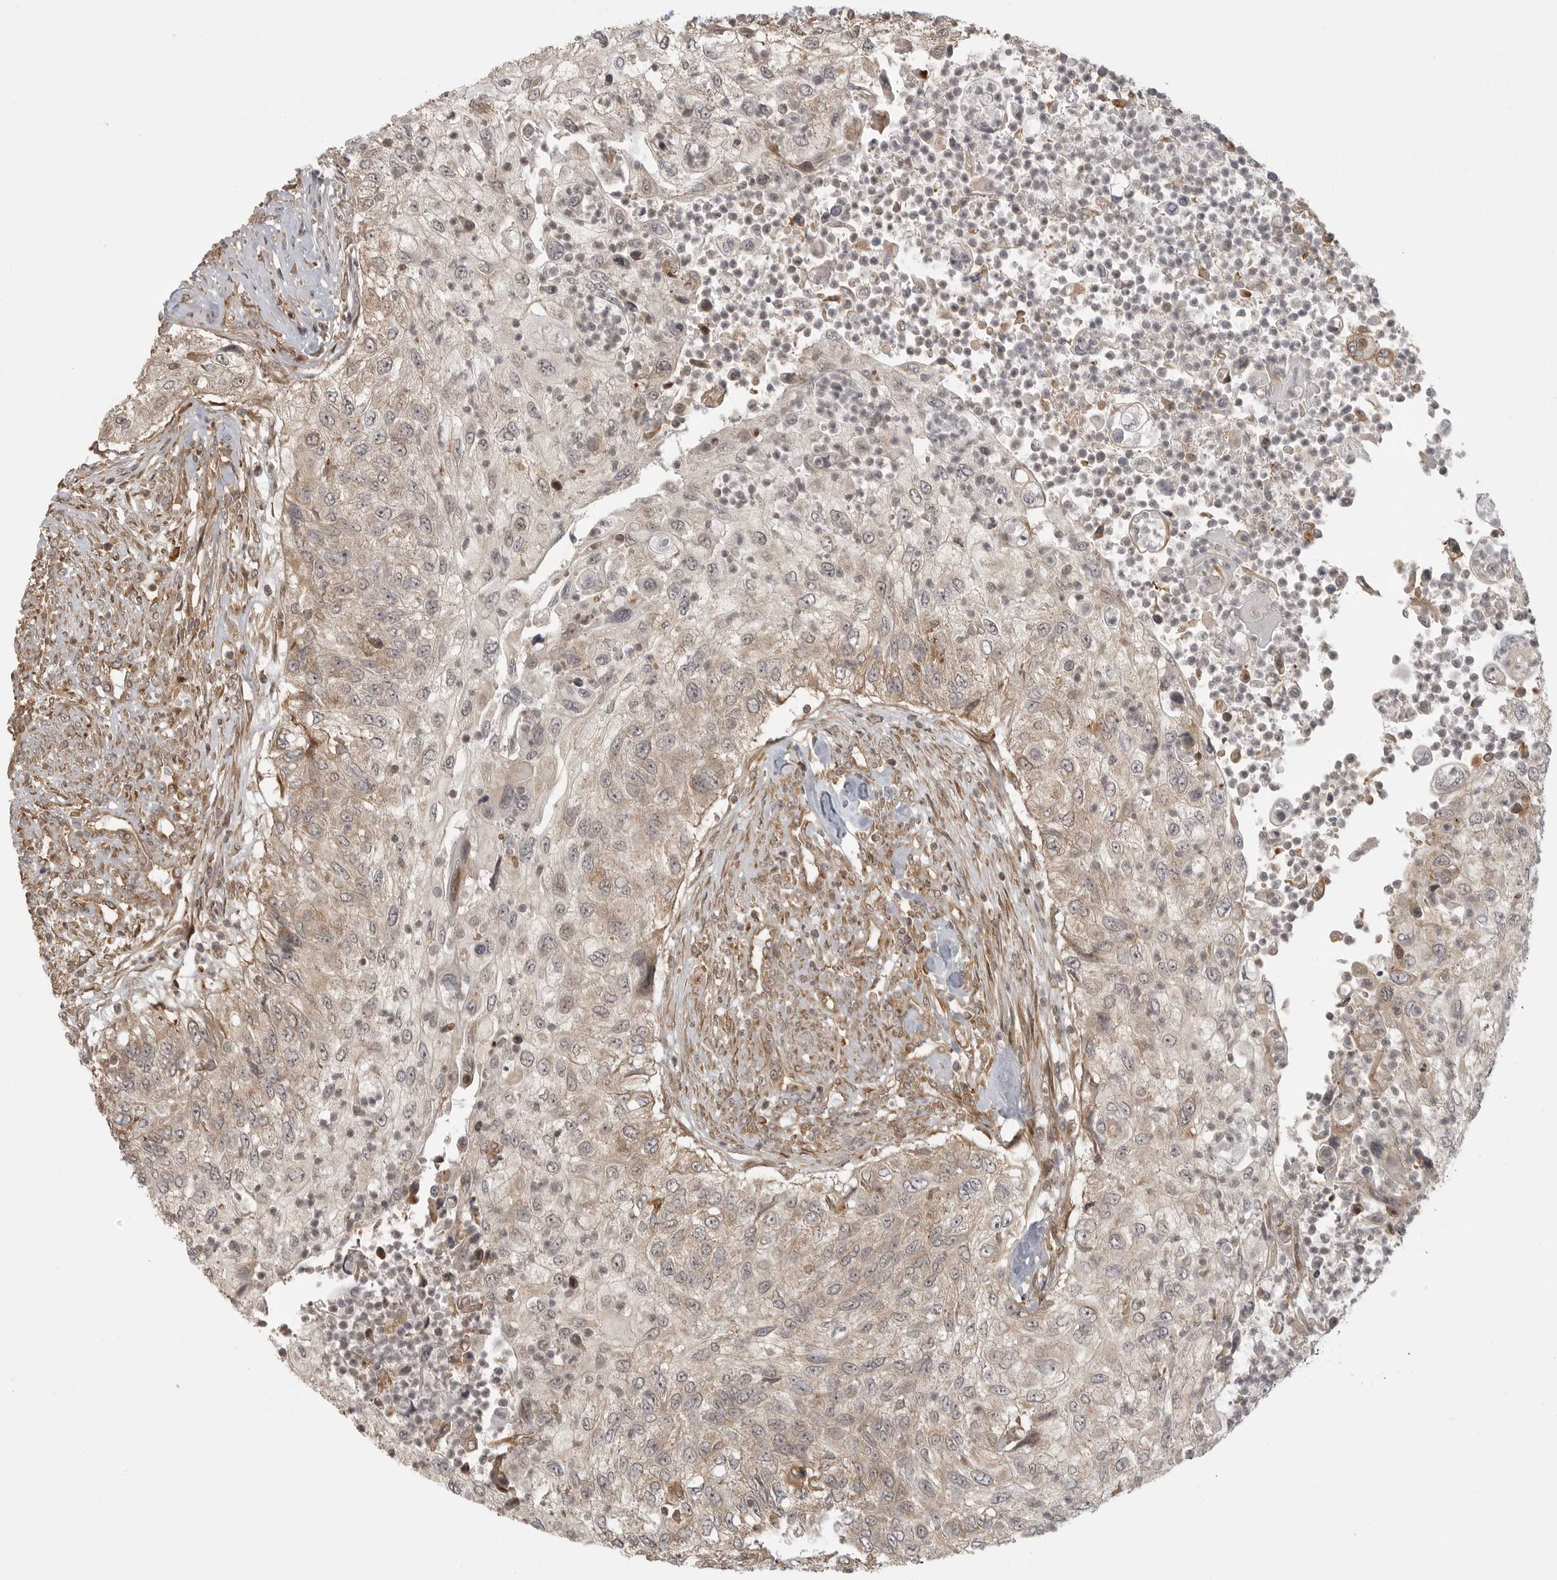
{"staining": {"intensity": "weak", "quantity": "25%-75%", "location": "cytoplasmic/membranous"}, "tissue": "urothelial cancer", "cell_type": "Tumor cells", "image_type": "cancer", "snomed": [{"axis": "morphology", "description": "Urothelial carcinoma, High grade"}, {"axis": "topography", "description": "Urinary bladder"}], "caption": "This is an image of immunohistochemistry staining of high-grade urothelial carcinoma, which shows weak positivity in the cytoplasmic/membranous of tumor cells.", "gene": "FAT3", "patient": {"sex": "female", "age": 60}}